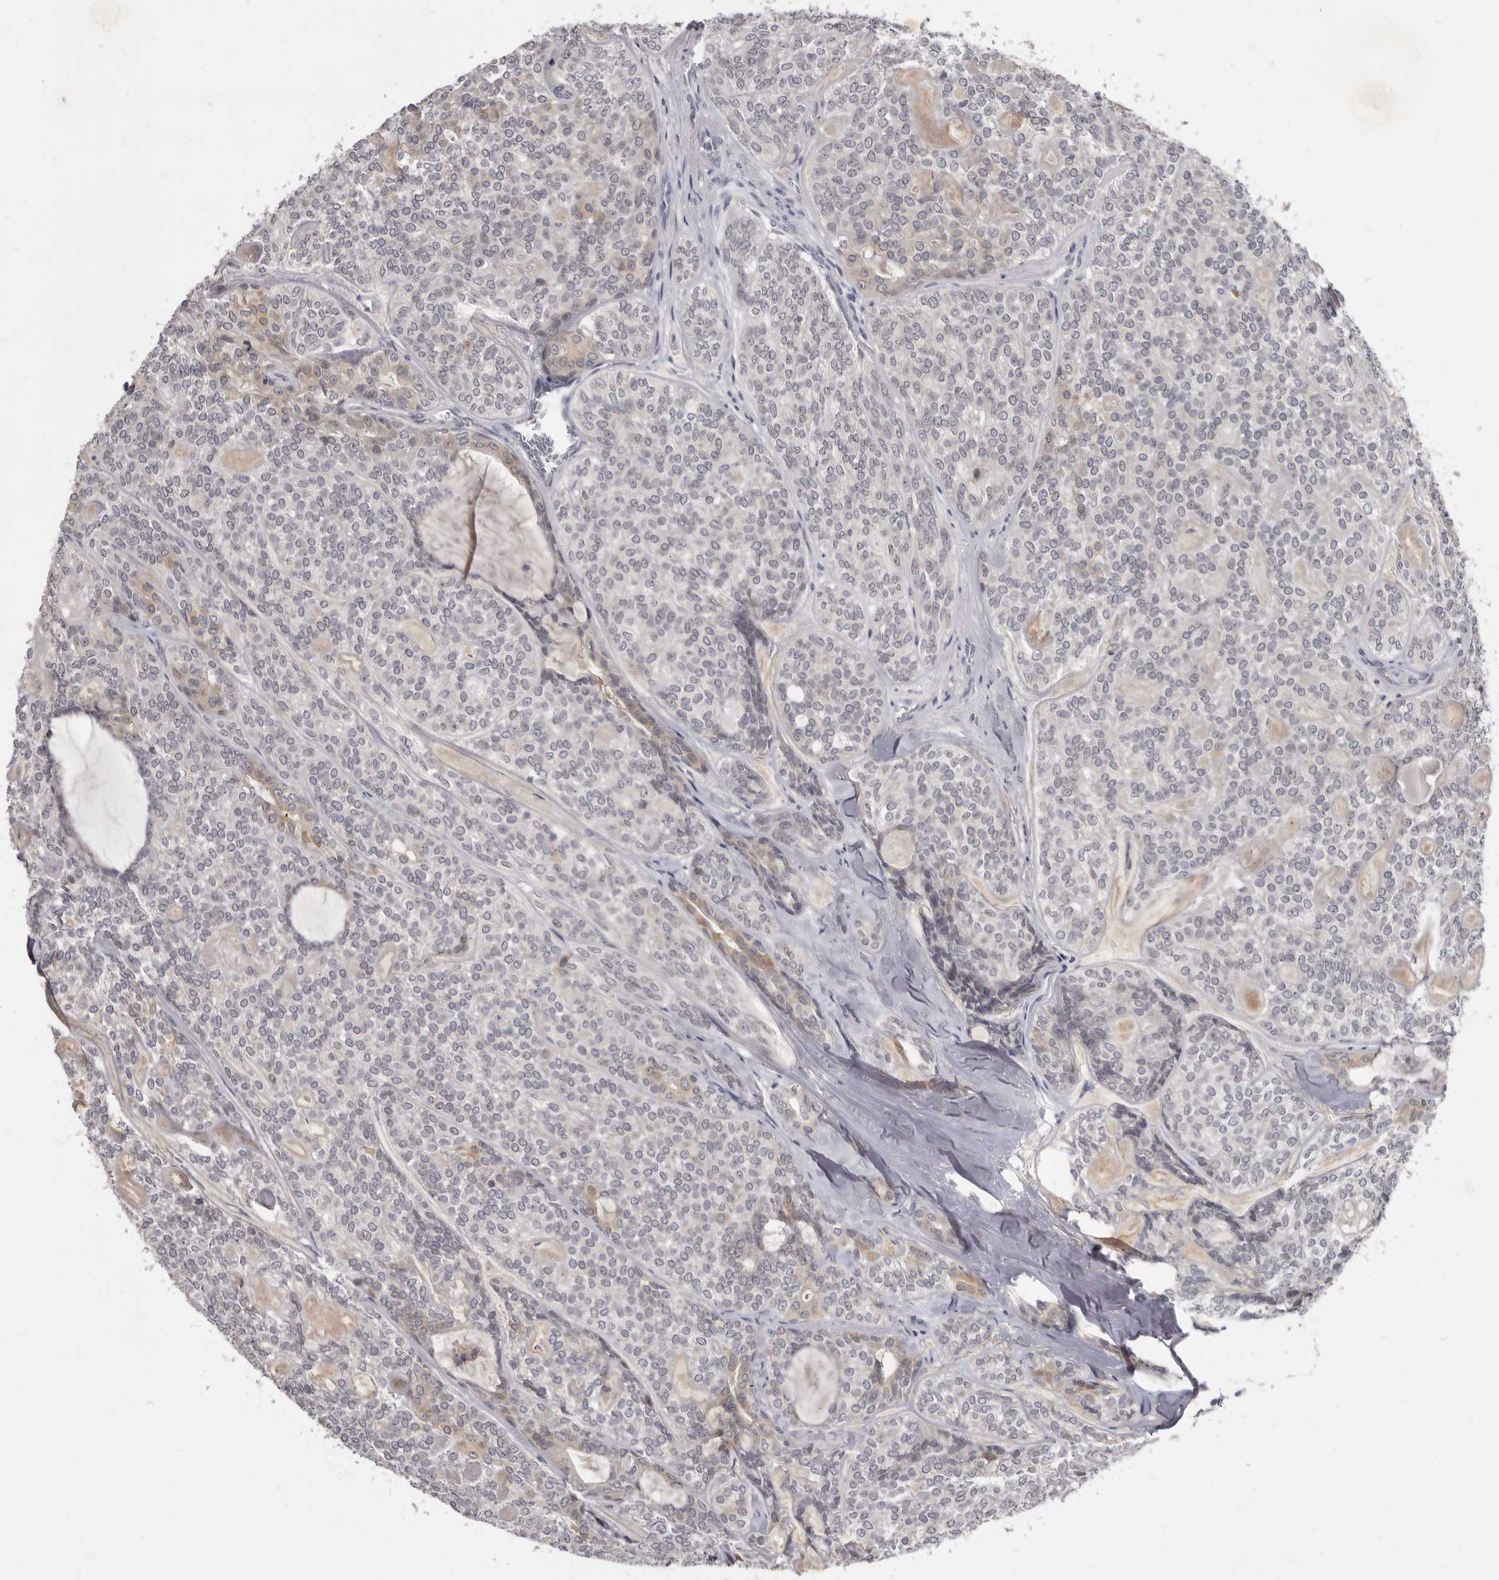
{"staining": {"intensity": "negative", "quantity": "none", "location": "none"}, "tissue": "head and neck cancer", "cell_type": "Tumor cells", "image_type": "cancer", "snomed": [{"axis": "morphology", "description": "Adenocarcinoma, NOS"}, {"axis": "topography", "description": "Head-Neck"}], "caption": "The image exhibits no staining of tumor cells in head and neck adenocarcinoma.", "gene": "SULT1E1", "patient": {"sex": "male", "age": 66}}